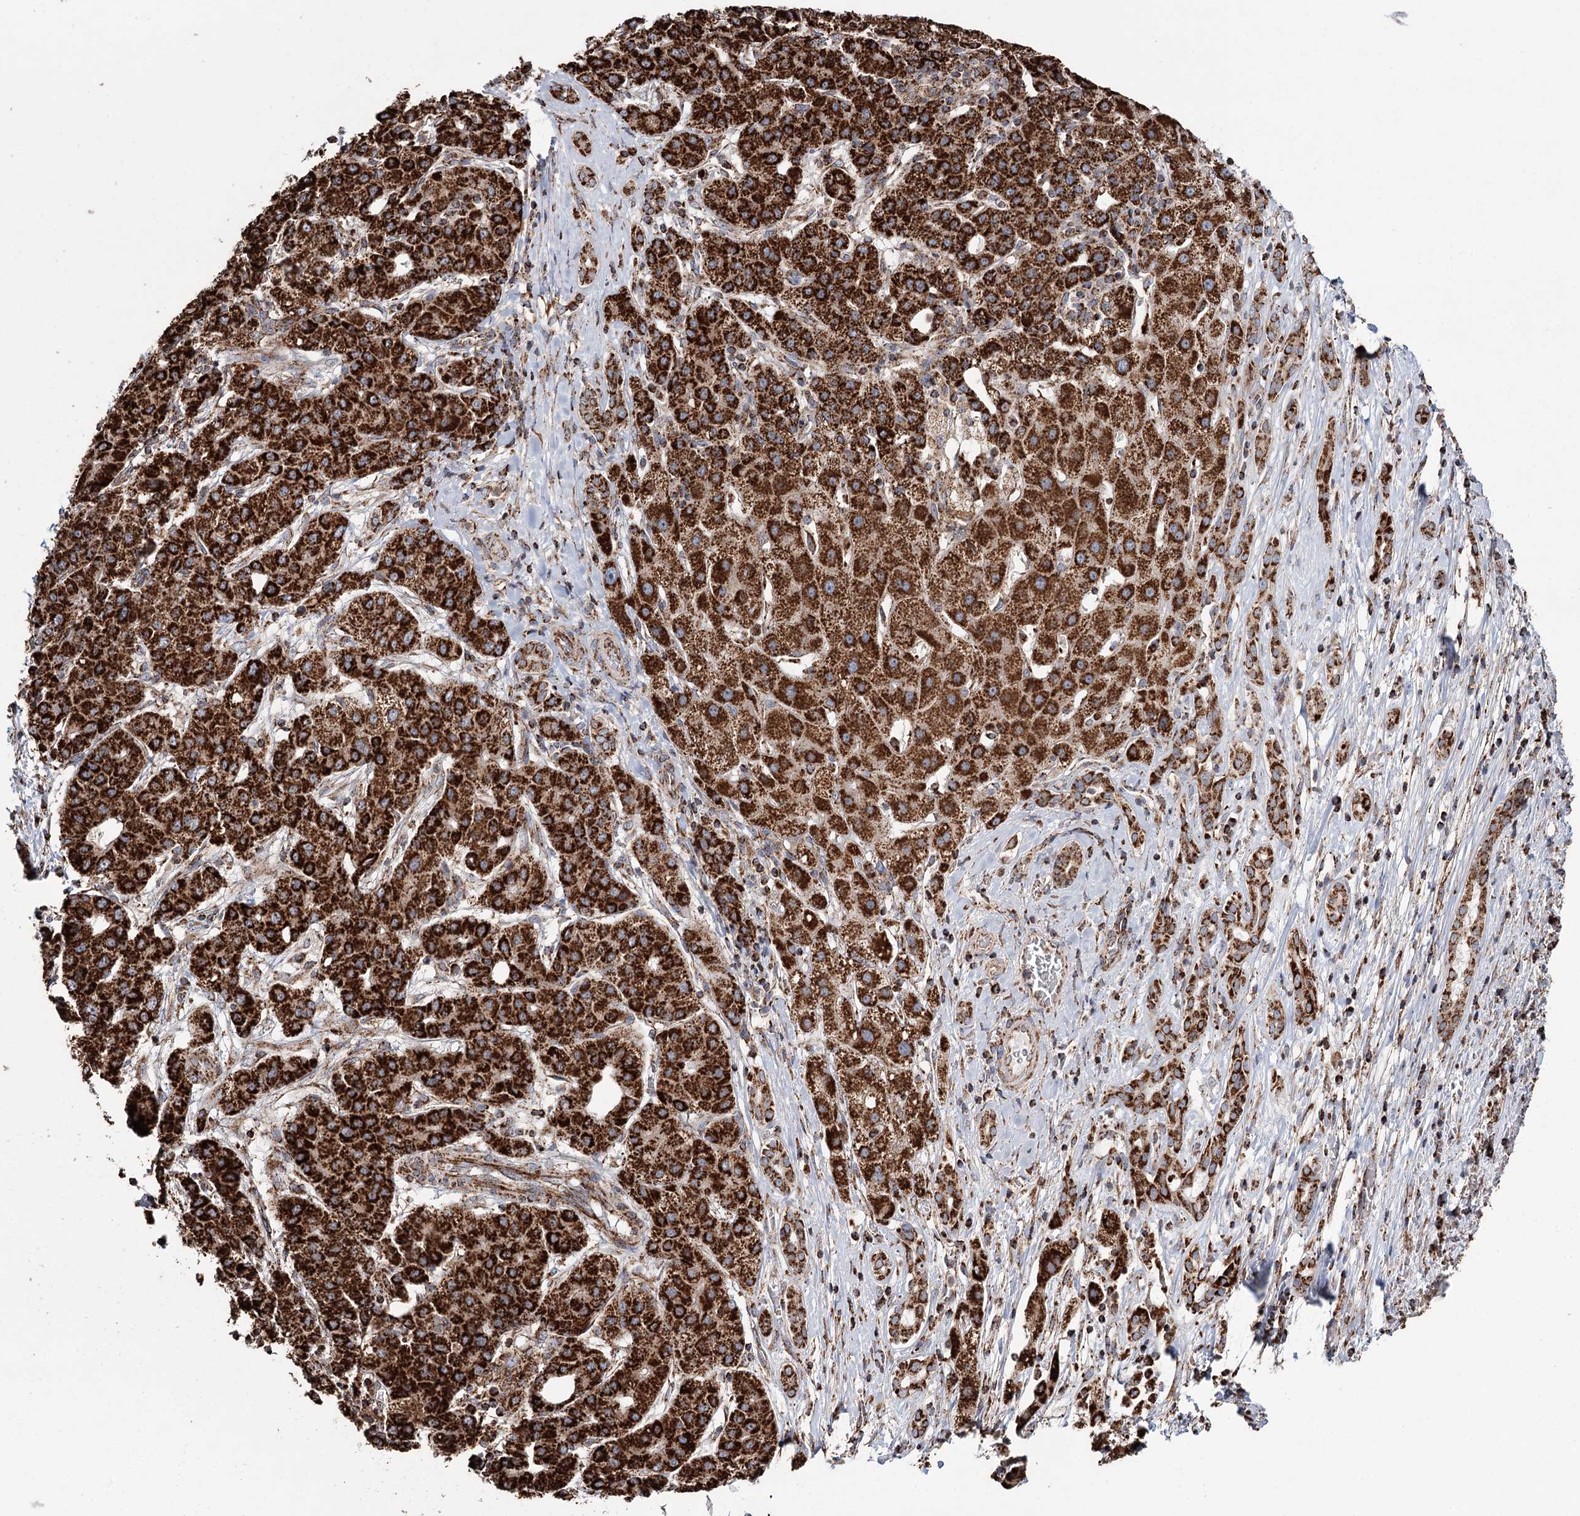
{"staining": {"intensity": "strong", "quantity": ">75%", "location": "cytoplasmic/membranous"}, "tissue": "liver cancer", "cell_type": "Tumor cells", "image_type": "cancer", "snomed": [{"axis": "morphology", "description": "Carcinoma, Hepatocellular, NOS"}, {"axis": "topography", "description": "Liver"}], "caption": "Human liver cancer (hepatocellular carcinoma) stained with a brown dye demonstrates strong cytoplasmic/membranous positive expression in about >75% of tumor cells.", "gene": "APH1A", "patient": {"sex": "male", "age": 65}}